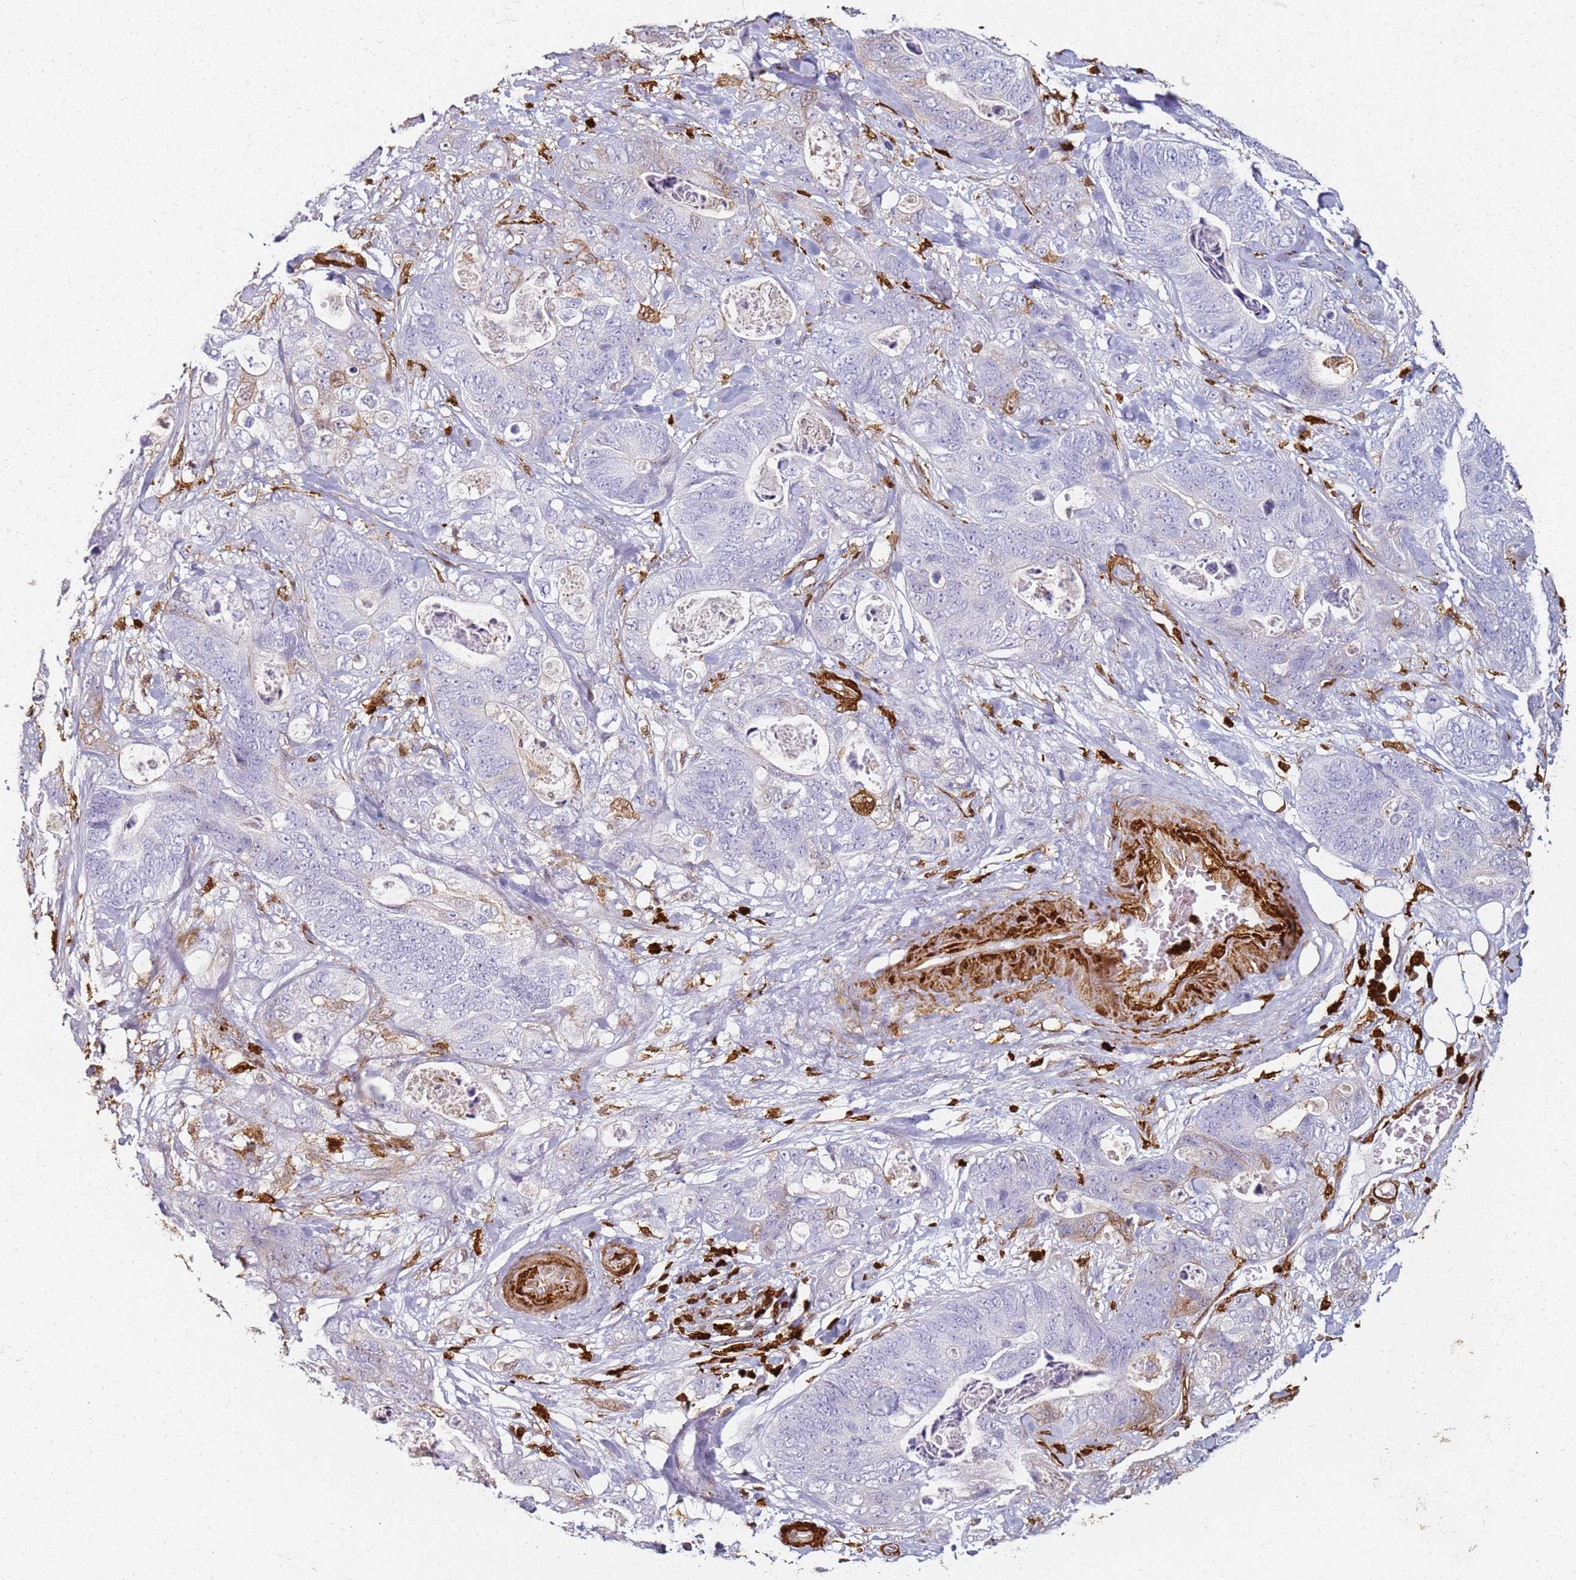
{"staining": {"intensity": "moderate", "quantity": "<25%", "location": "cytoplasmic/membranous,nuclear"}, "tissue": "stomach cancer", "cell_type": "Tumor cells", "image_type": "cancer", "snomed": [{"axis": "morphology", "description": "Normal tissue, NOS"}, {"axis": "morphology", "description": "Adenocarcinoma, NOS"}, {"axis": "topography", "description": "Stomach"}], "caption": "An immunohistochemistry histopathology image of tumor tissue is shown. Protein staining in brown shows moderate cytoplasmic/membranous and nuclear positivity in stomach adenocarcinoma within tumor cells. Nuclei are stained in blue.", "gene": "S100A4", "patient": {"sex": "female", "age": 89}}